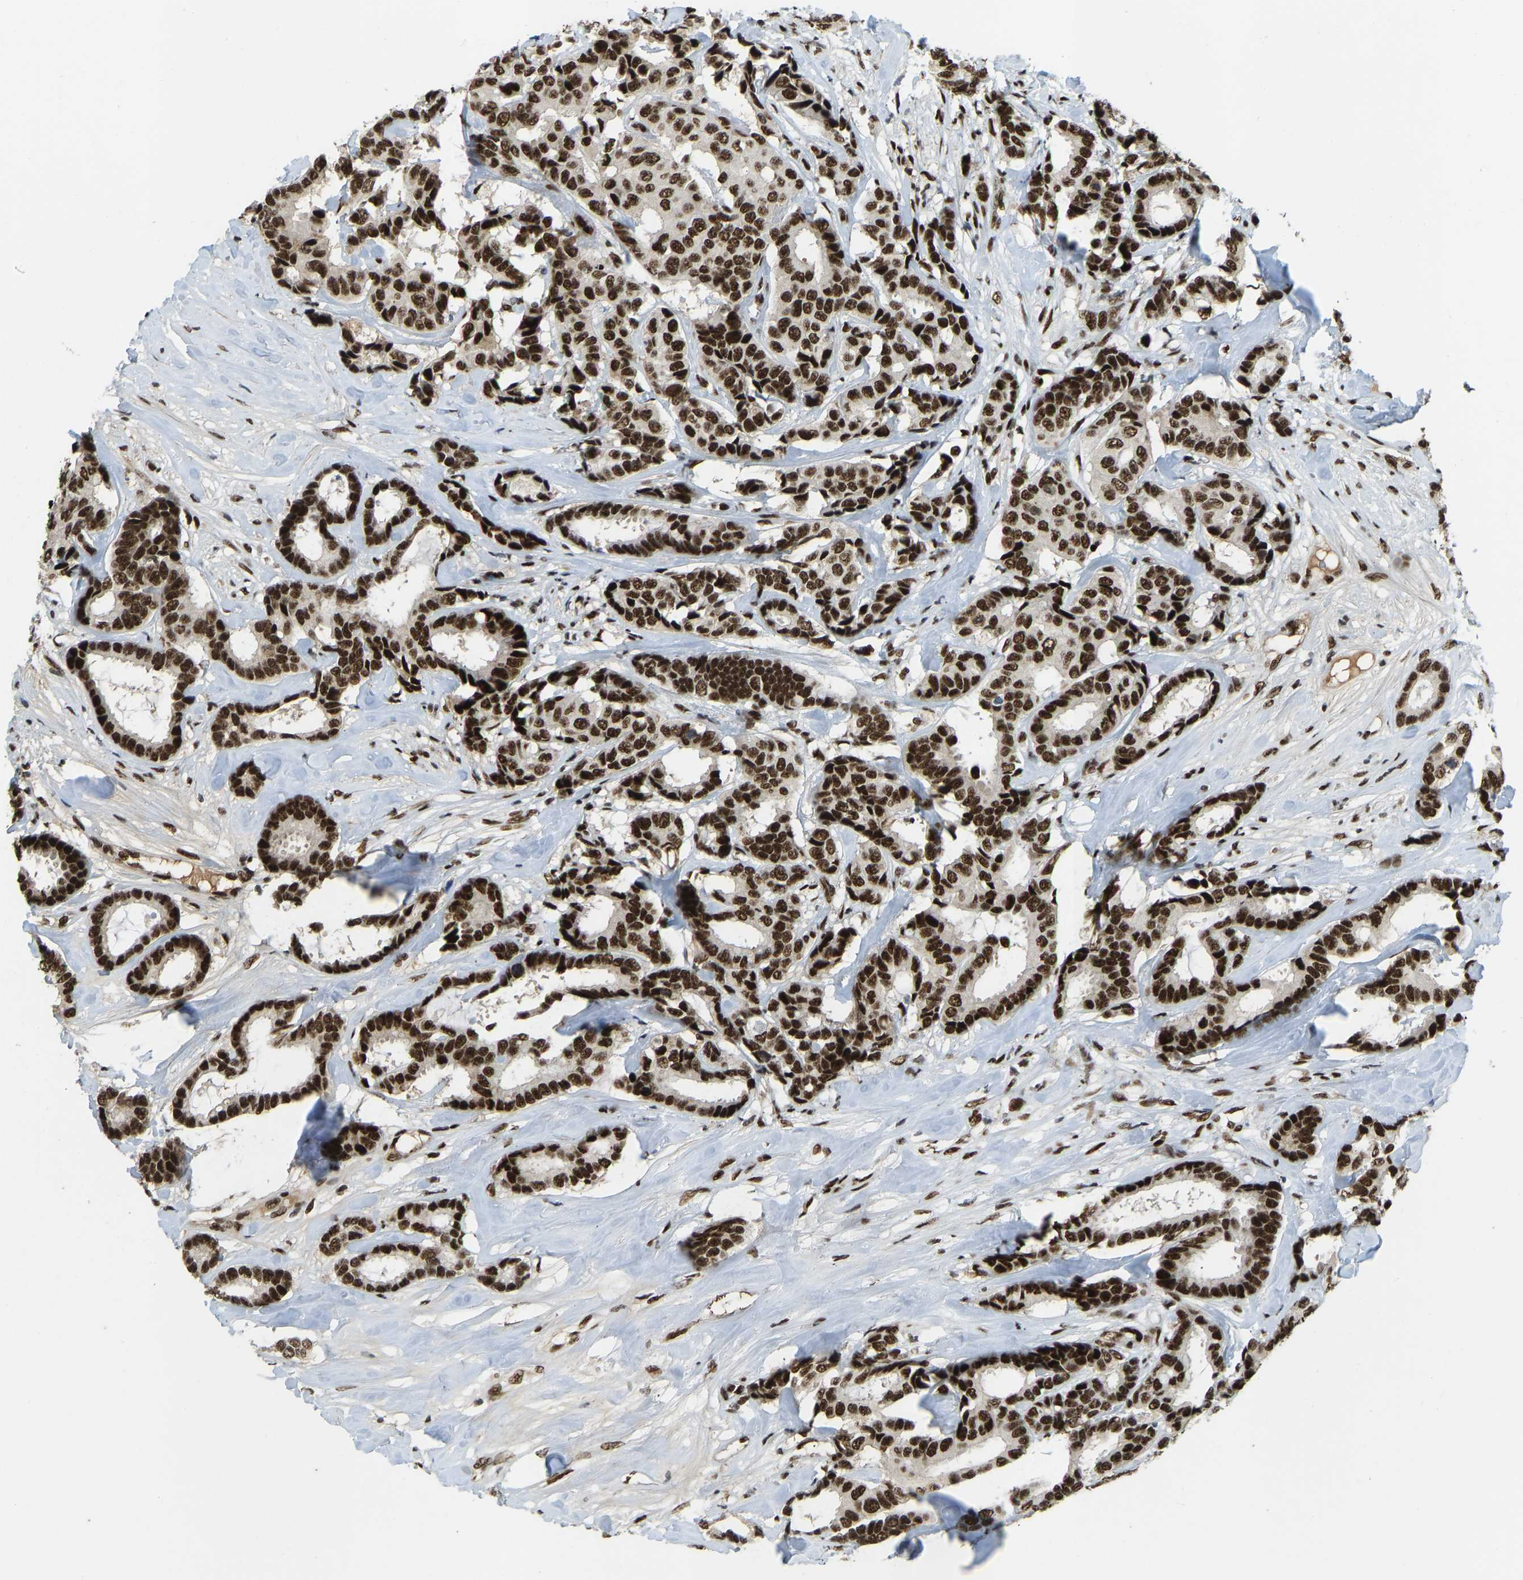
{"staining": {"intensity": "strong", "quantity": ">75%", "location": "nuclear"}, "tissue": "breast cancer", "cell_type": "Tumor cells", "image_type": "cancer", "snomed": [{"axis": "morphology", "description": "Duct carcinoma"}, {"axis": "topography", "description": "Breast"}], "caption": "This image displays immunohistochemistry staining of human breast cancer, with high strong nuclear positivity in approximately >75% of tumor cells.", "gene": "FOXK1", "patient": {"sex": "female", "age": 87}}